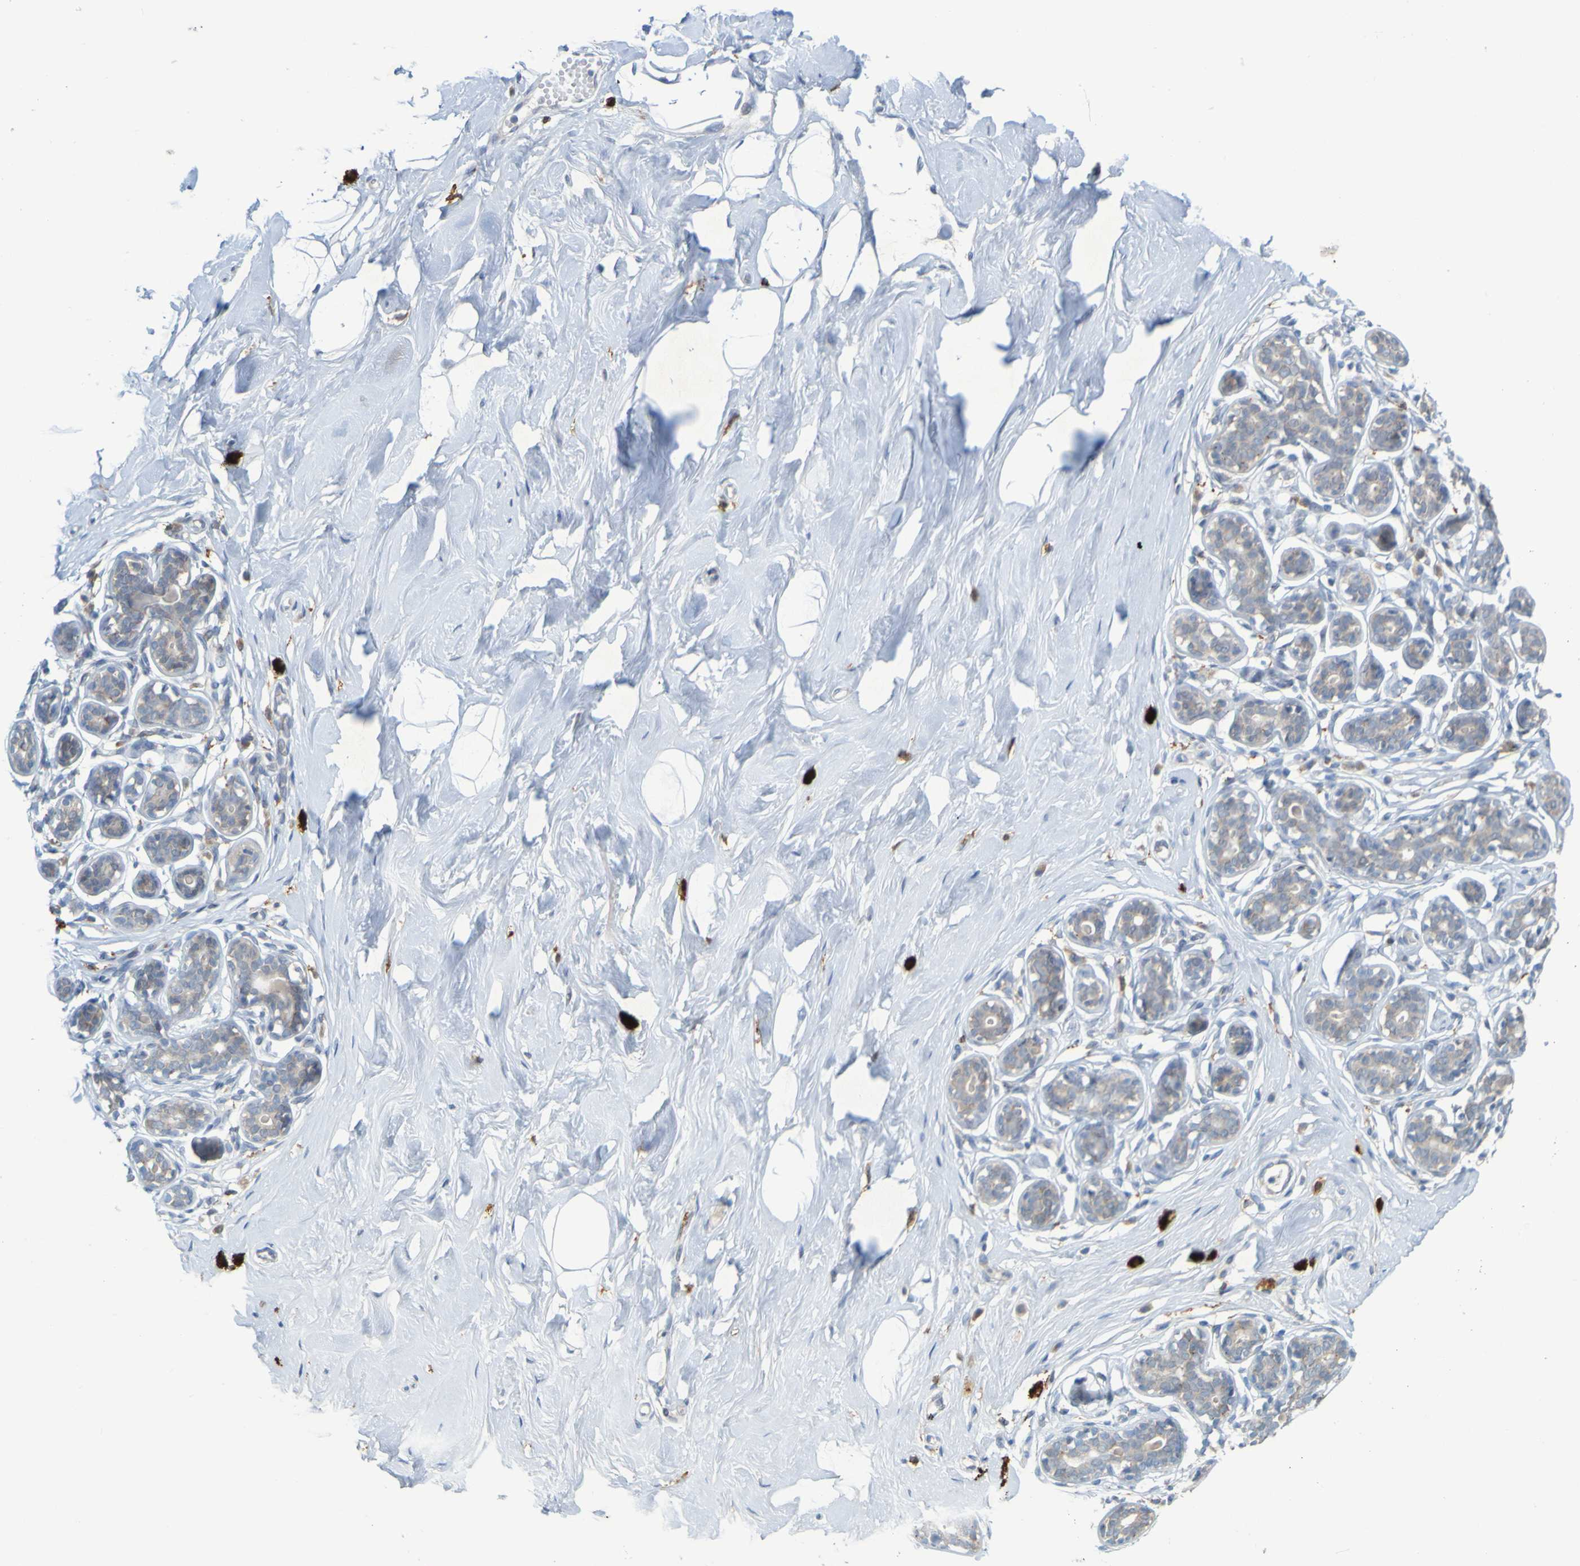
{"staining": {"intensity": "negative", "quantity": "none", "location": "none"}, "tissue": "breast", "cell_type": "Adipocytes", "image_type": "normal", "snomed": [{"axis": "morphology", "description": "Normal tissue, NOS"}, {"axis": "topography", "description": "Breast"}], "caption": "Immunohistochemistry of normal human breast demonstrates no positivity in adipocytes. (DAB (3,3'-diaminobenzidine) IHC, high magnification).", "gene": "LILRB5", "patient": {"sex": "female", "age": 23}}